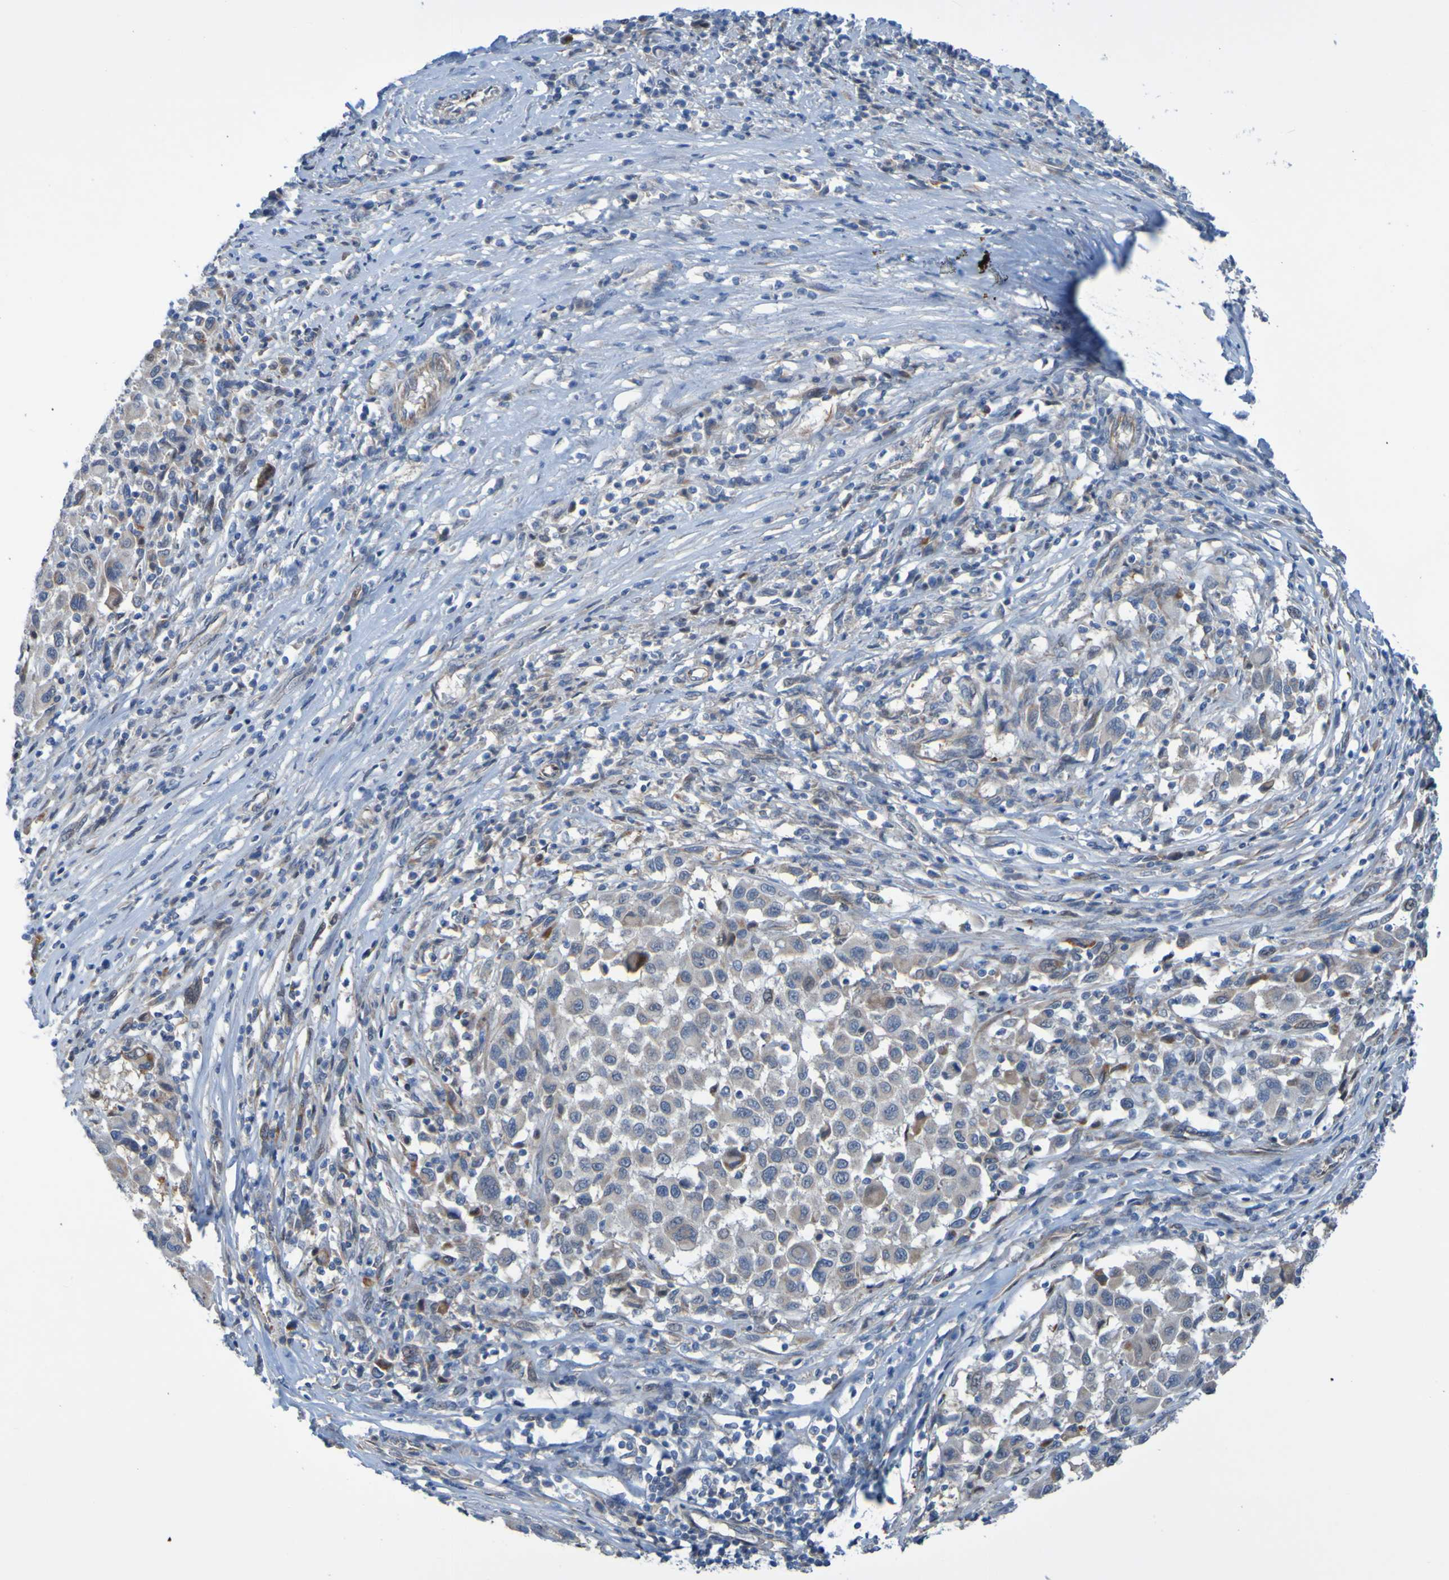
{"staining": {"intensity": "weak", "quantity": "25%-75%", "location": "cytoplasmic/membranous"}, "tissue": "melanoma", "cell_type": "Tumor cells", "image_type": "cancer", "snomed": [{"axis": "morphology", "description": "Malignant melanoma, Metastatic site"}, {"axis": "topography", "description": "Lymph node"}], "caption": "This photomicrograph displays IHC staining of human malignant melanoma (metastatic site), with low weak cytoplasmic/membranous staining in approximately 25%-75% of tumor cells.", "gene": "NPRL3", "patient": {"sex": "male", "age": 61}}